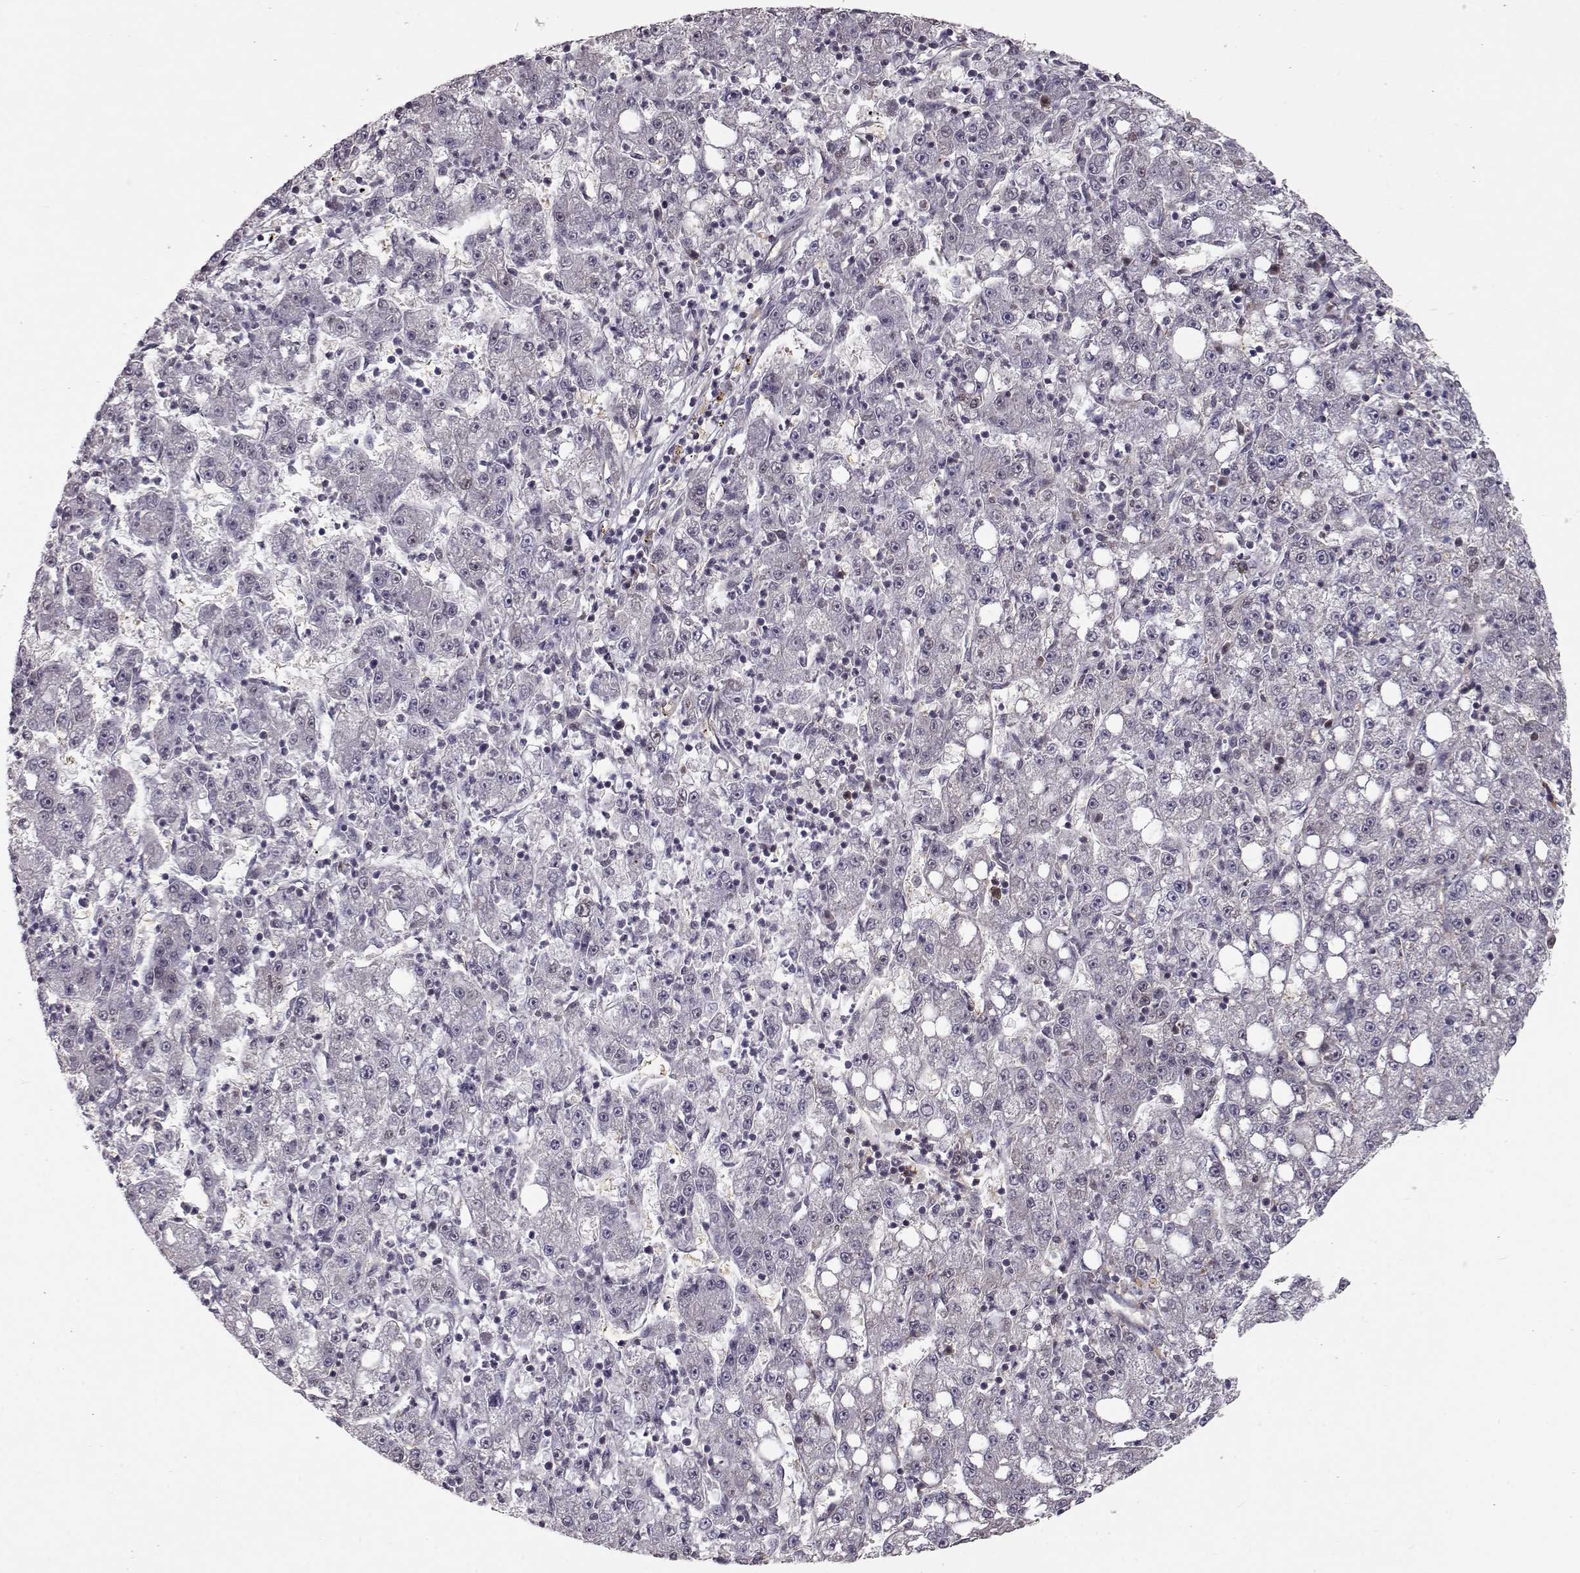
{"staining": {"intensity": "negative", "quantity": "none", "location": "none"}, "tissue": "liver cancer", "cell_type": "Tumor cells", "image_type": "cancer", "snomed": [{"axis": "morphology", "description": "Carcinoma, Hepatocellular, NOS"}, {"axis": "topography", "description": "Liver"}], "caption": "A histopathology image of liver cancer stained for a protein shows no brown staining in tumor cells.", "gene": "RANBP1", "patient": {"sex": "female", "age": 65}}